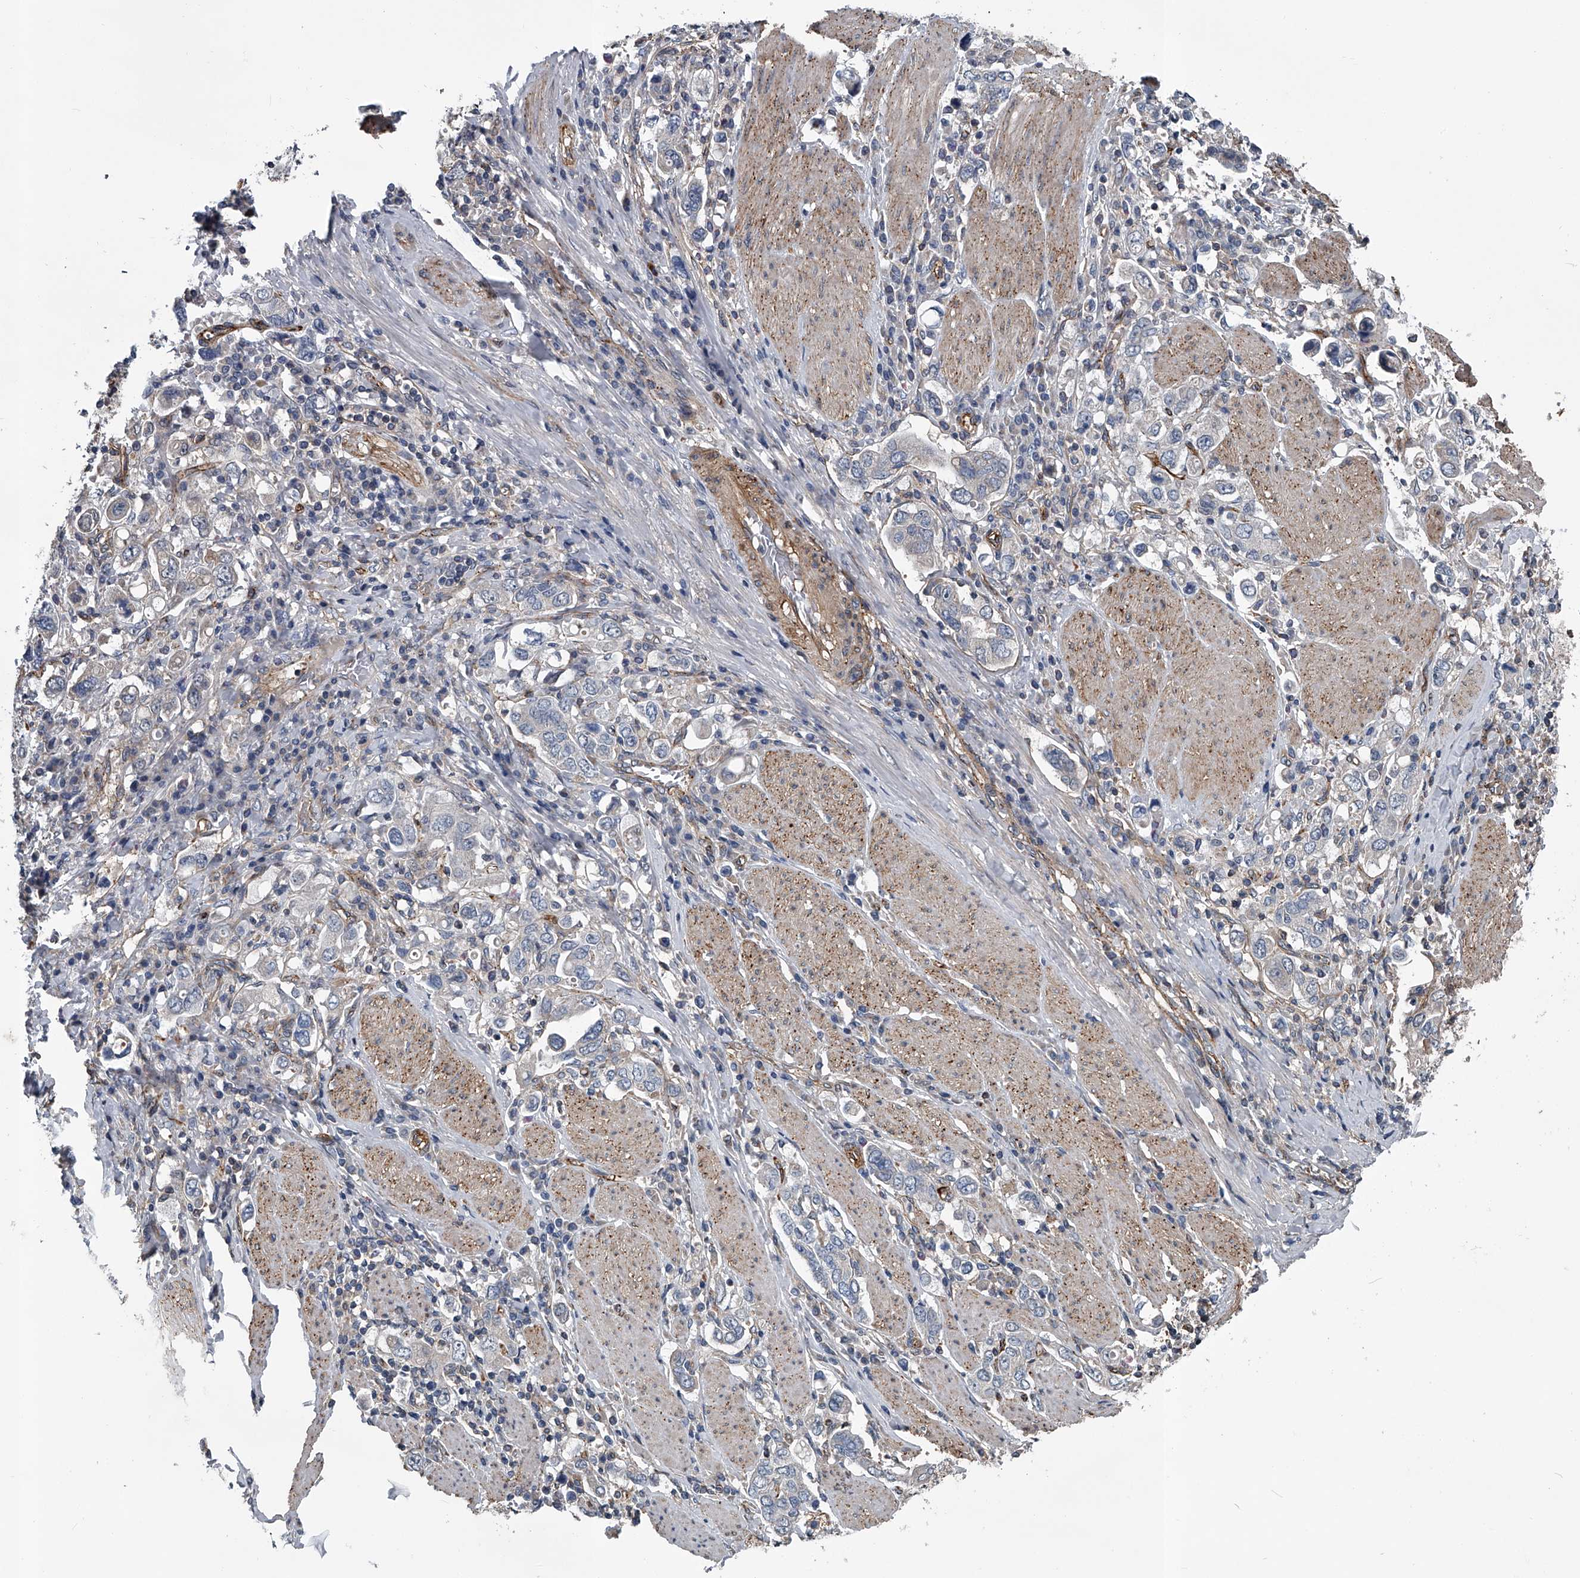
{"staining": {"intensity": "negative", "quantity": "none", "location": "none"}, "tissue": "stomach cancer", "cell_type": "Tumor cells", "image_type": "cancer", "snomed": [{"axis": "morphology", "description": "Adenocarcinoma, NOS"}, {"axis": "topography", "description": "Stomach, upper"}], "caption": "DAB immunohistochemical staining of human stomach adenocarcinoma demonstrates no significant positivity in tumor cells. (DAB (3,3'-diaminobenzidine) IHC with hematoxylin counter stain).", "gene": "LDLRAD2", "patient": {"sex": "male", "age": 62}}